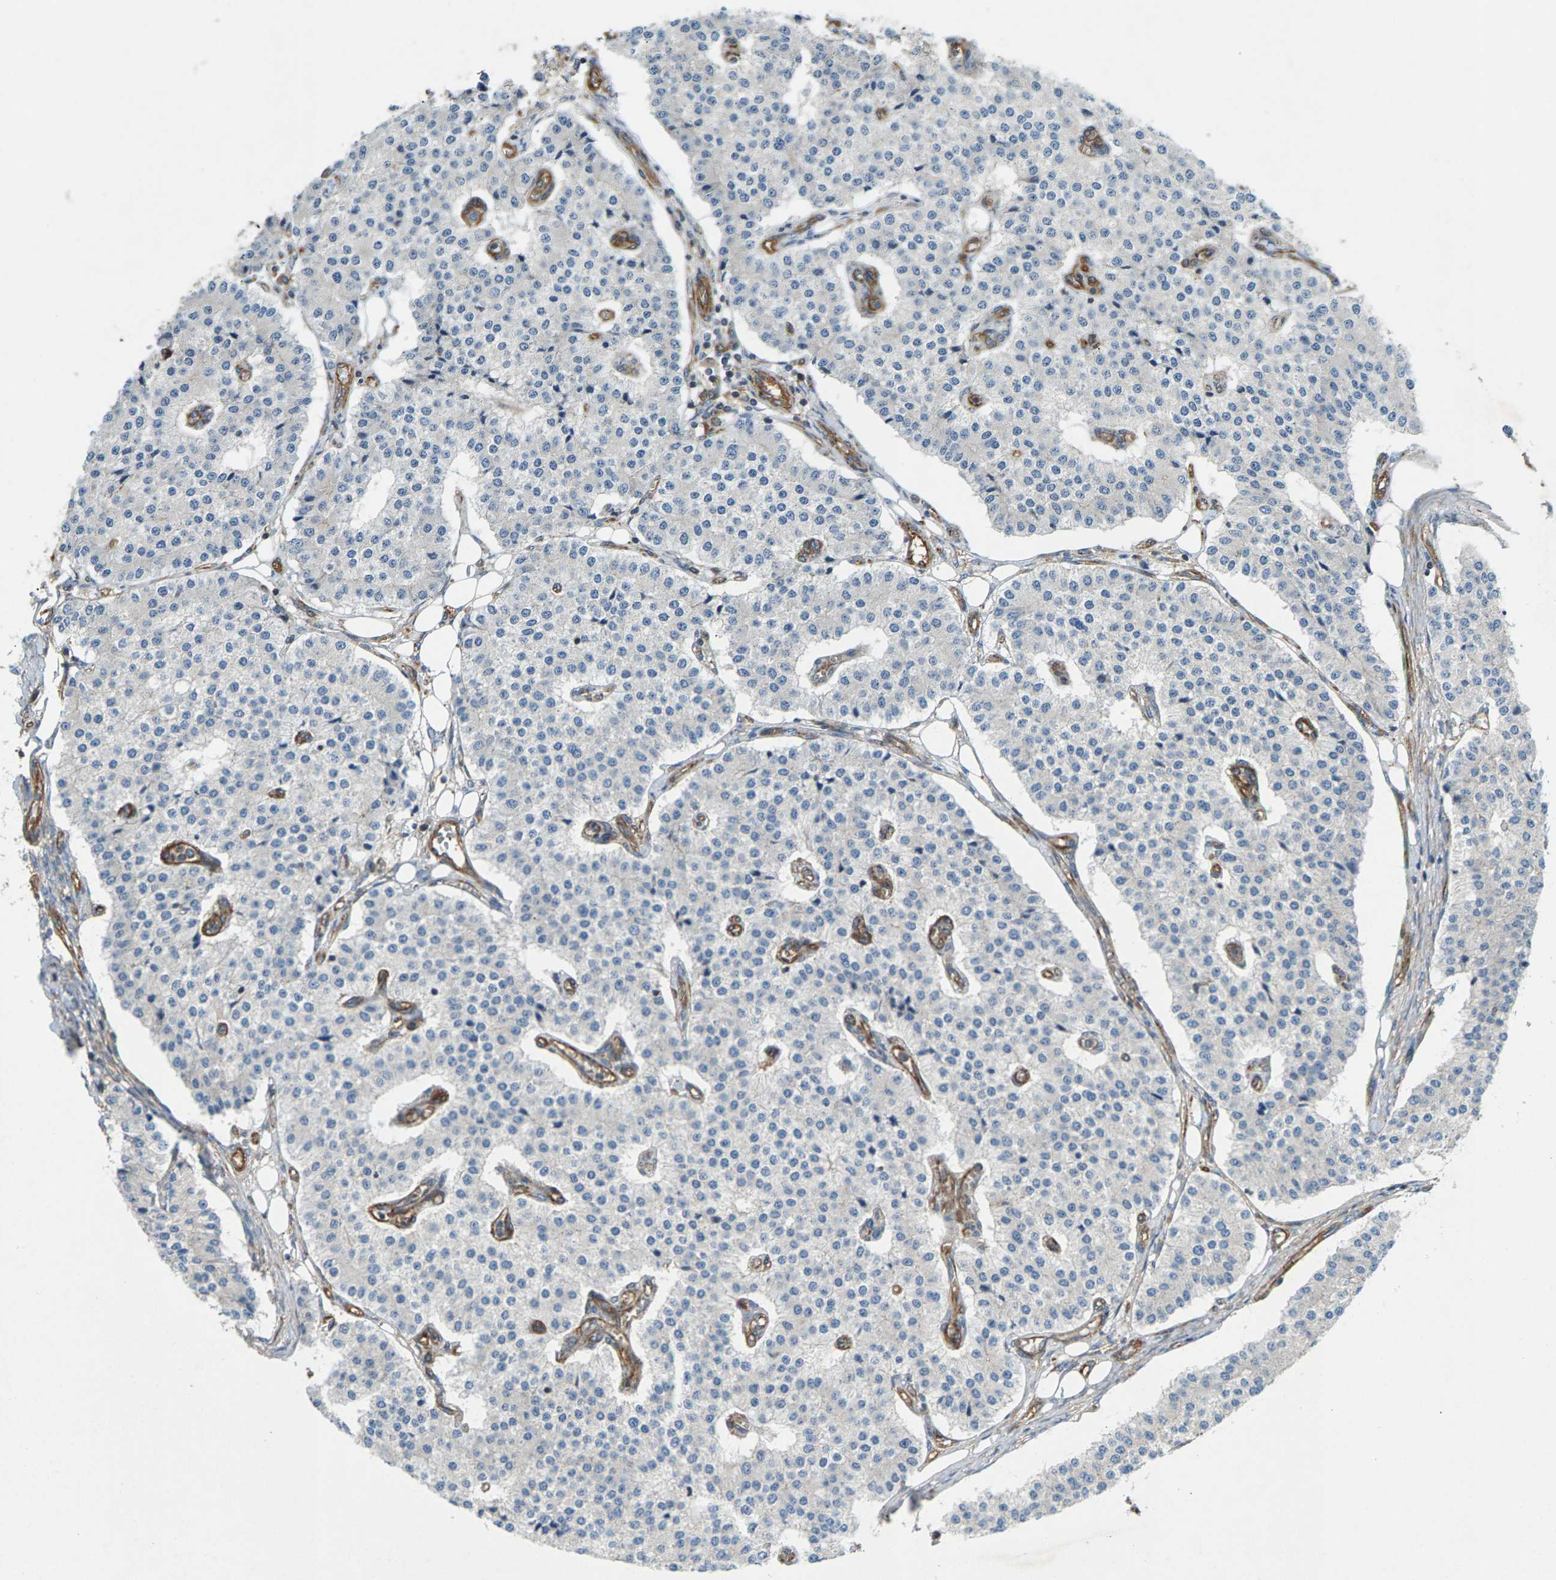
{"staining": {"intensity": "negative", "quantity": "none", "location": "none"}, "tissue": "carcinoid", "cell_type": "Tumor cells", "image_type": "cancer", "snomed": [{"axis": "morphology", "description": "Carcinoid, malignant, NOS"}, {"axis": "topography", "description": "Colon"}], "caption": "A high-resolution histopathology image shows IHC staining of malignant carcinoid, which shows no significant expression in tumor cells.", "gene": "PDCL", "patient": {"sex": "female", "age": 52}}